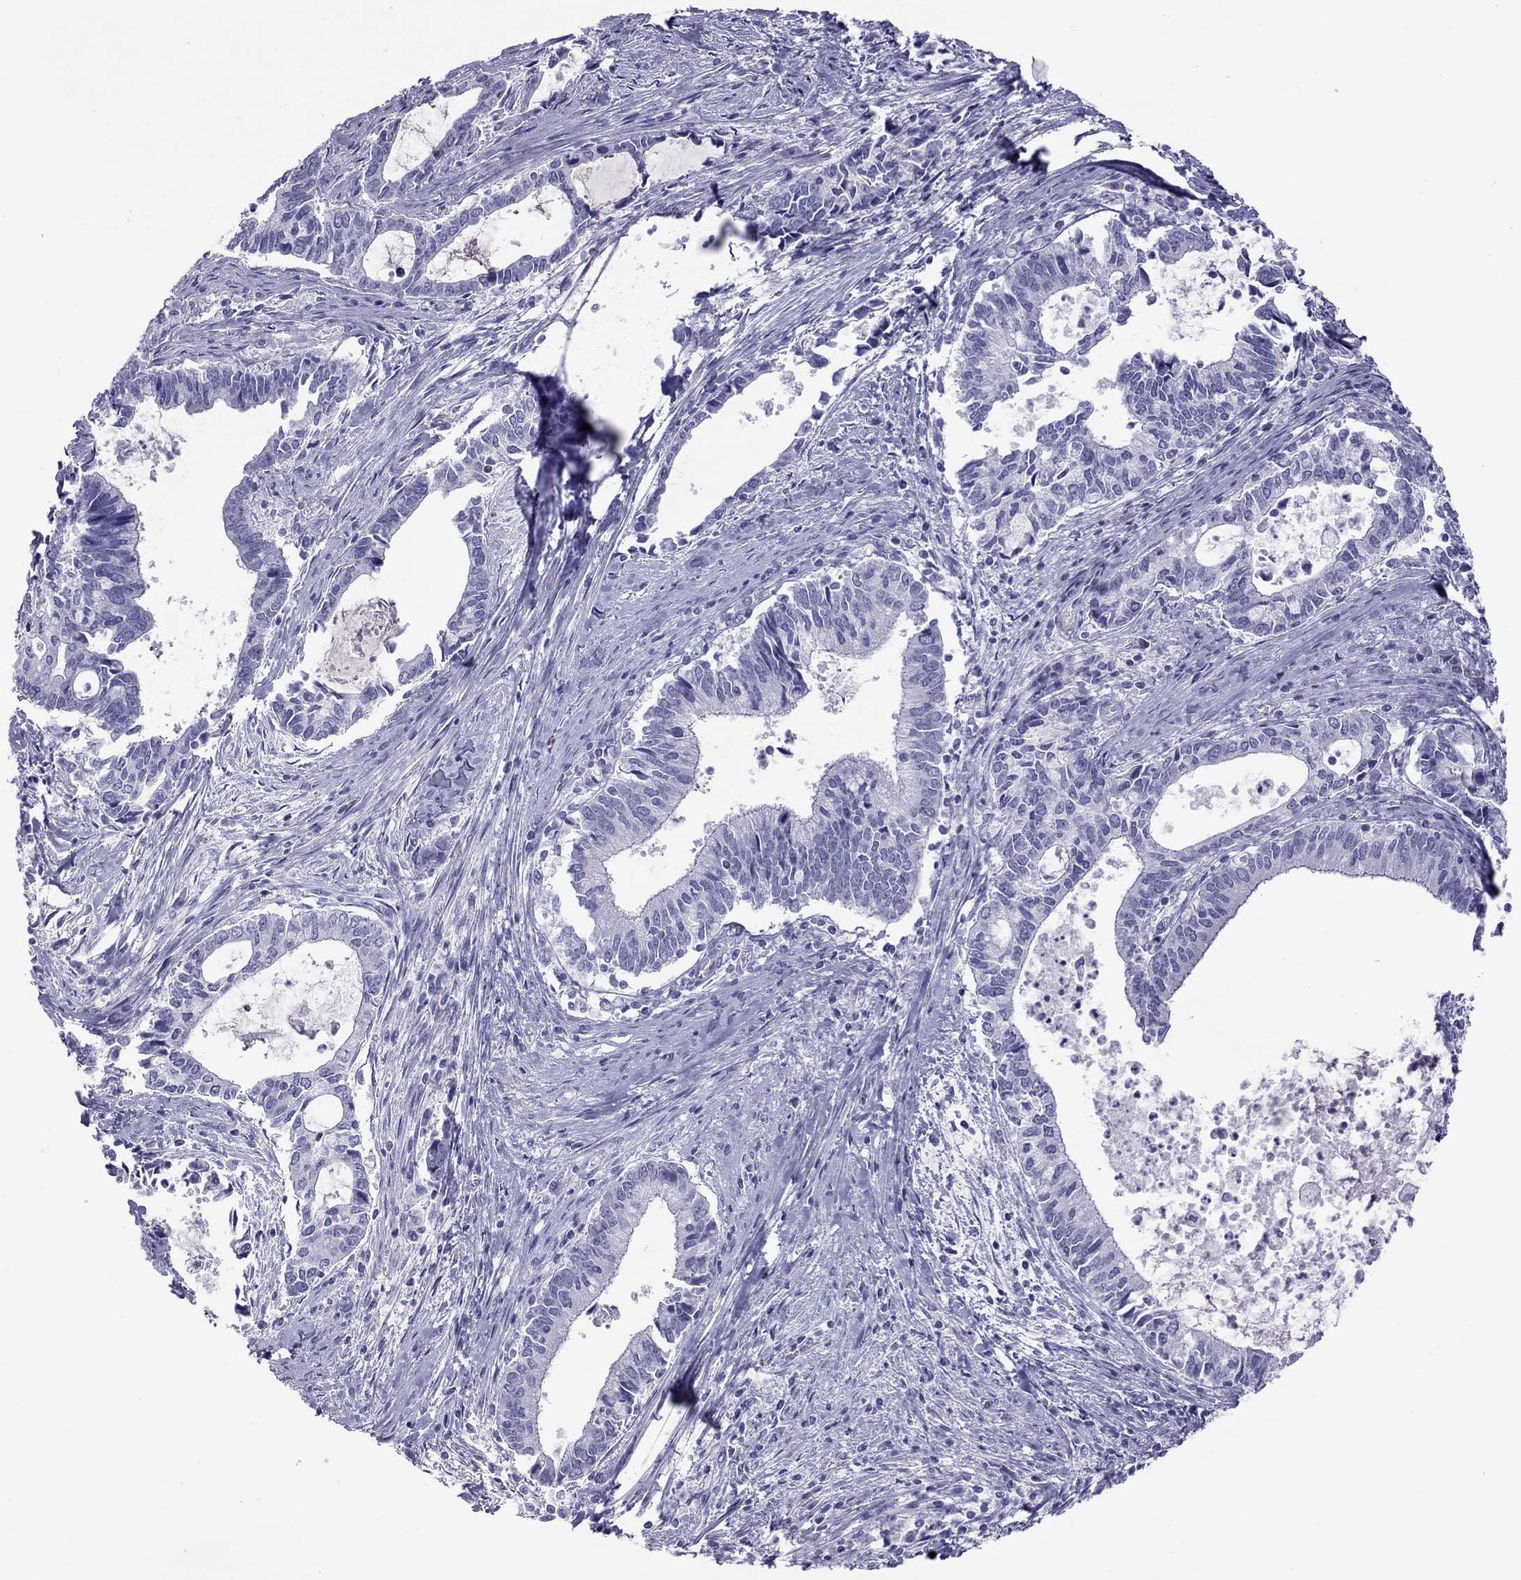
{"staining": {"intensity": "negative", "quantity": "none", "location": "none"}, "tissue": "cervical cancer", "cell_type": "Tumor cells", "image_type": "cancer", "snomed": [{"axis": "morphology", "description": "Adenocarcinoma, NOS"}, {"axis": "topography", "description": "Cervix"}], "caption": "The histopathology image demonstrates no staining of tumor cells in cervical cancer (adenocarcinoma). The staining is performed using DAB brown chromogen with nuclei counter-stained in using hematoxylin.", "gene": "STAG3", "patient": {"sex": "female", "age": 42}}